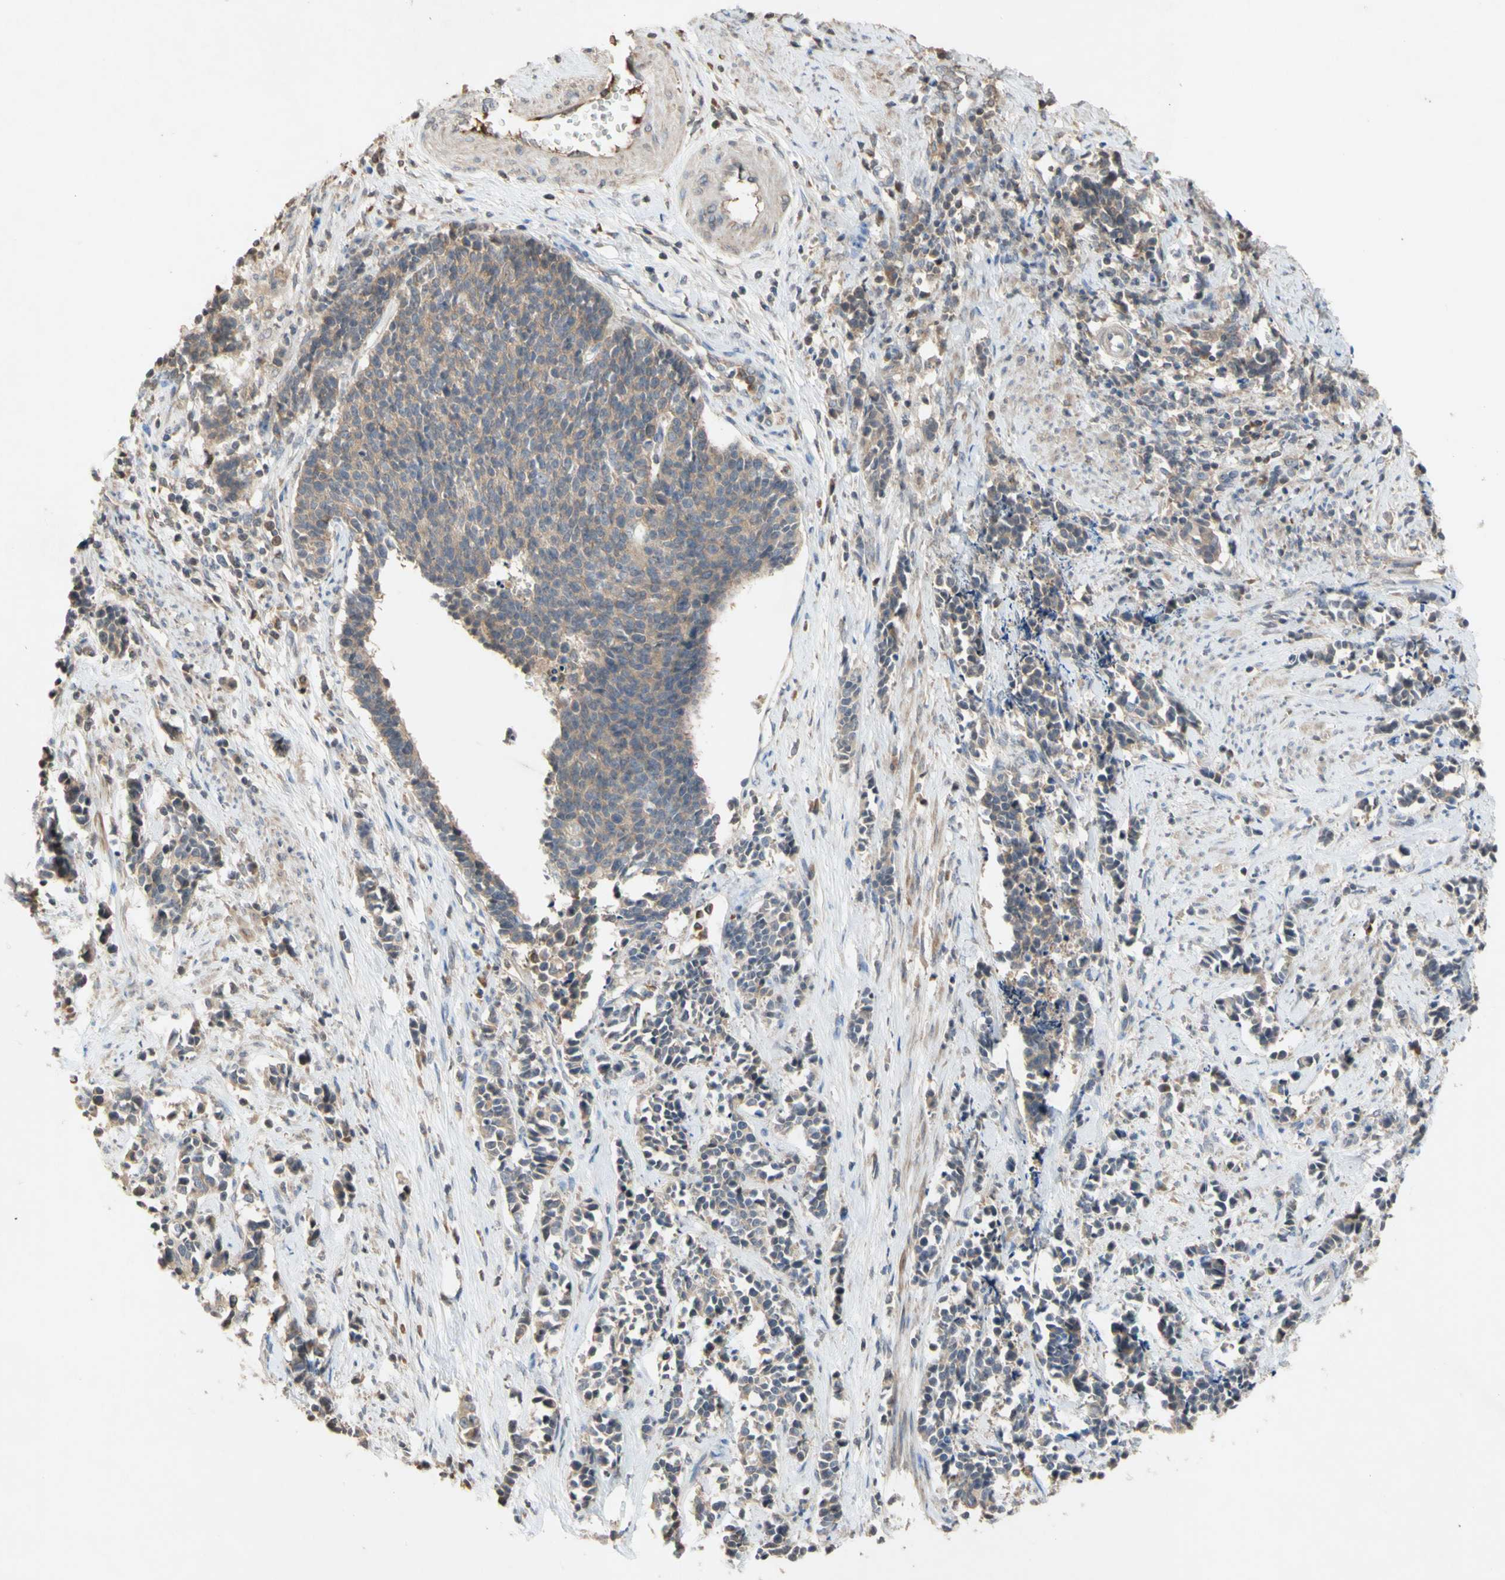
{"staining": {"intensity": "weak", "quantity": ">75%", "location": "cytoplasmic/membranous"}, "tissue": "cervical cancer", "cell_type": "Tumor cells", "image_type": "cancer", "snomed": [{"axis": "morphology", "description": "Normal tissue, NOS"}, {"axis": "morphology", "description": "Squamous cell carcinoma, NOS"}, {"axis": "topography", "description": "Cervix"}], "caption": "Cervical squamous cell carcinoma tissue displays weak cytoplasmic/membranous expression in approximately >75% of tumor cells, visualized by immunohistochemistry. Nuclei are stained in blue.", "gene": "NECTIN3", "patient": {"sex": "female", "age": 35}}